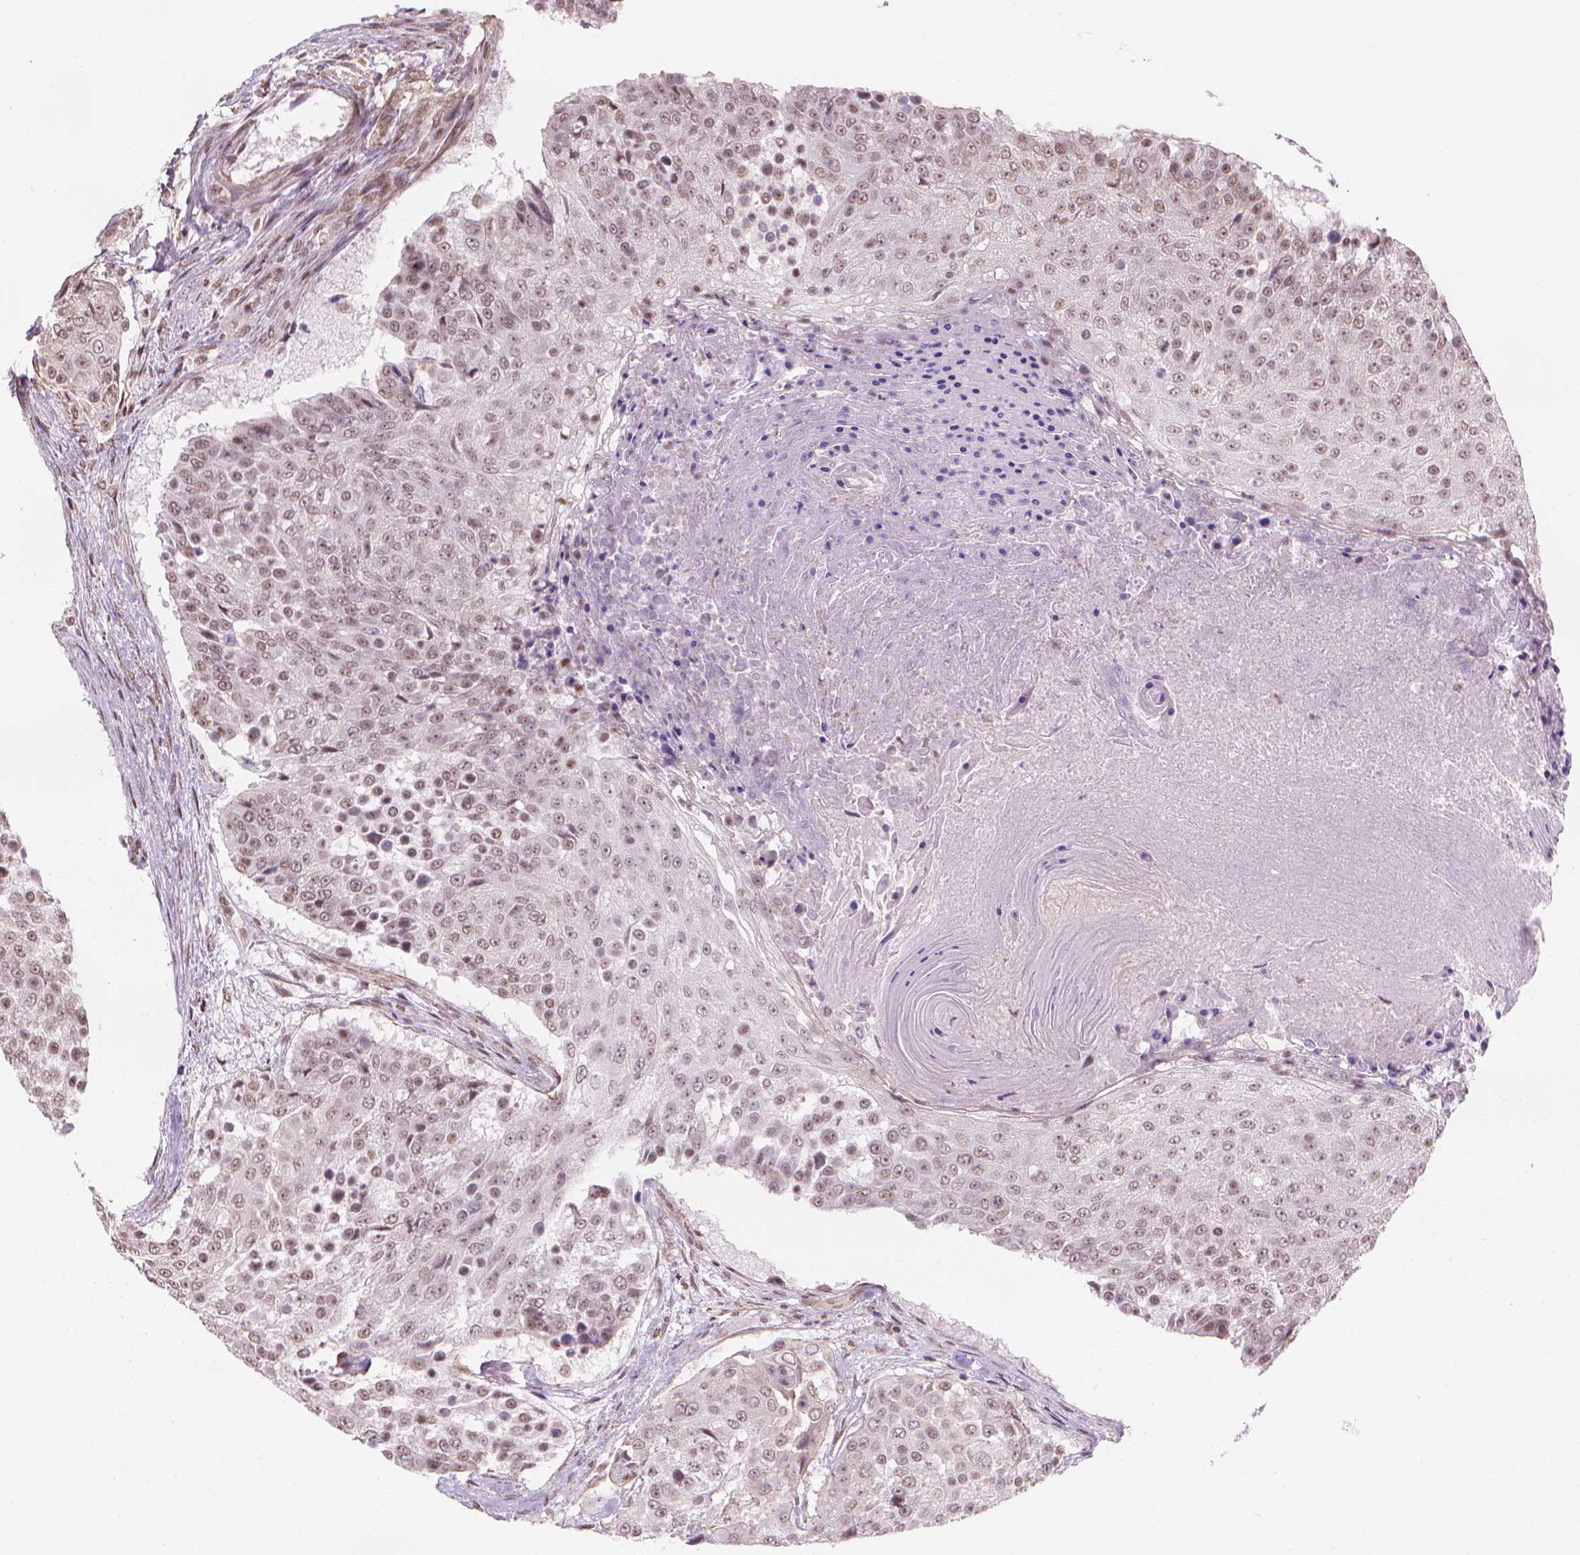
{"staining": {"intensity": "weak", "quantity": ">75%", "location": "nuclear"}, "tissue": "urothelial cancer", "cell_type": "Tumor cells", "image_type": "cancer", "snomed": [{"axis": "morphology", "description": "Urothelial carcinoma, High grade"}, {"axis": "topography", "description": "Urinary bladder"}], "caption": "IHC of human high-grade urothelial carcinoma displays low levels of weak nuclear staining in about >75% of tumor cells.", "gene": "HOXD4", "patient": {"sex": "female", "age": 63}}